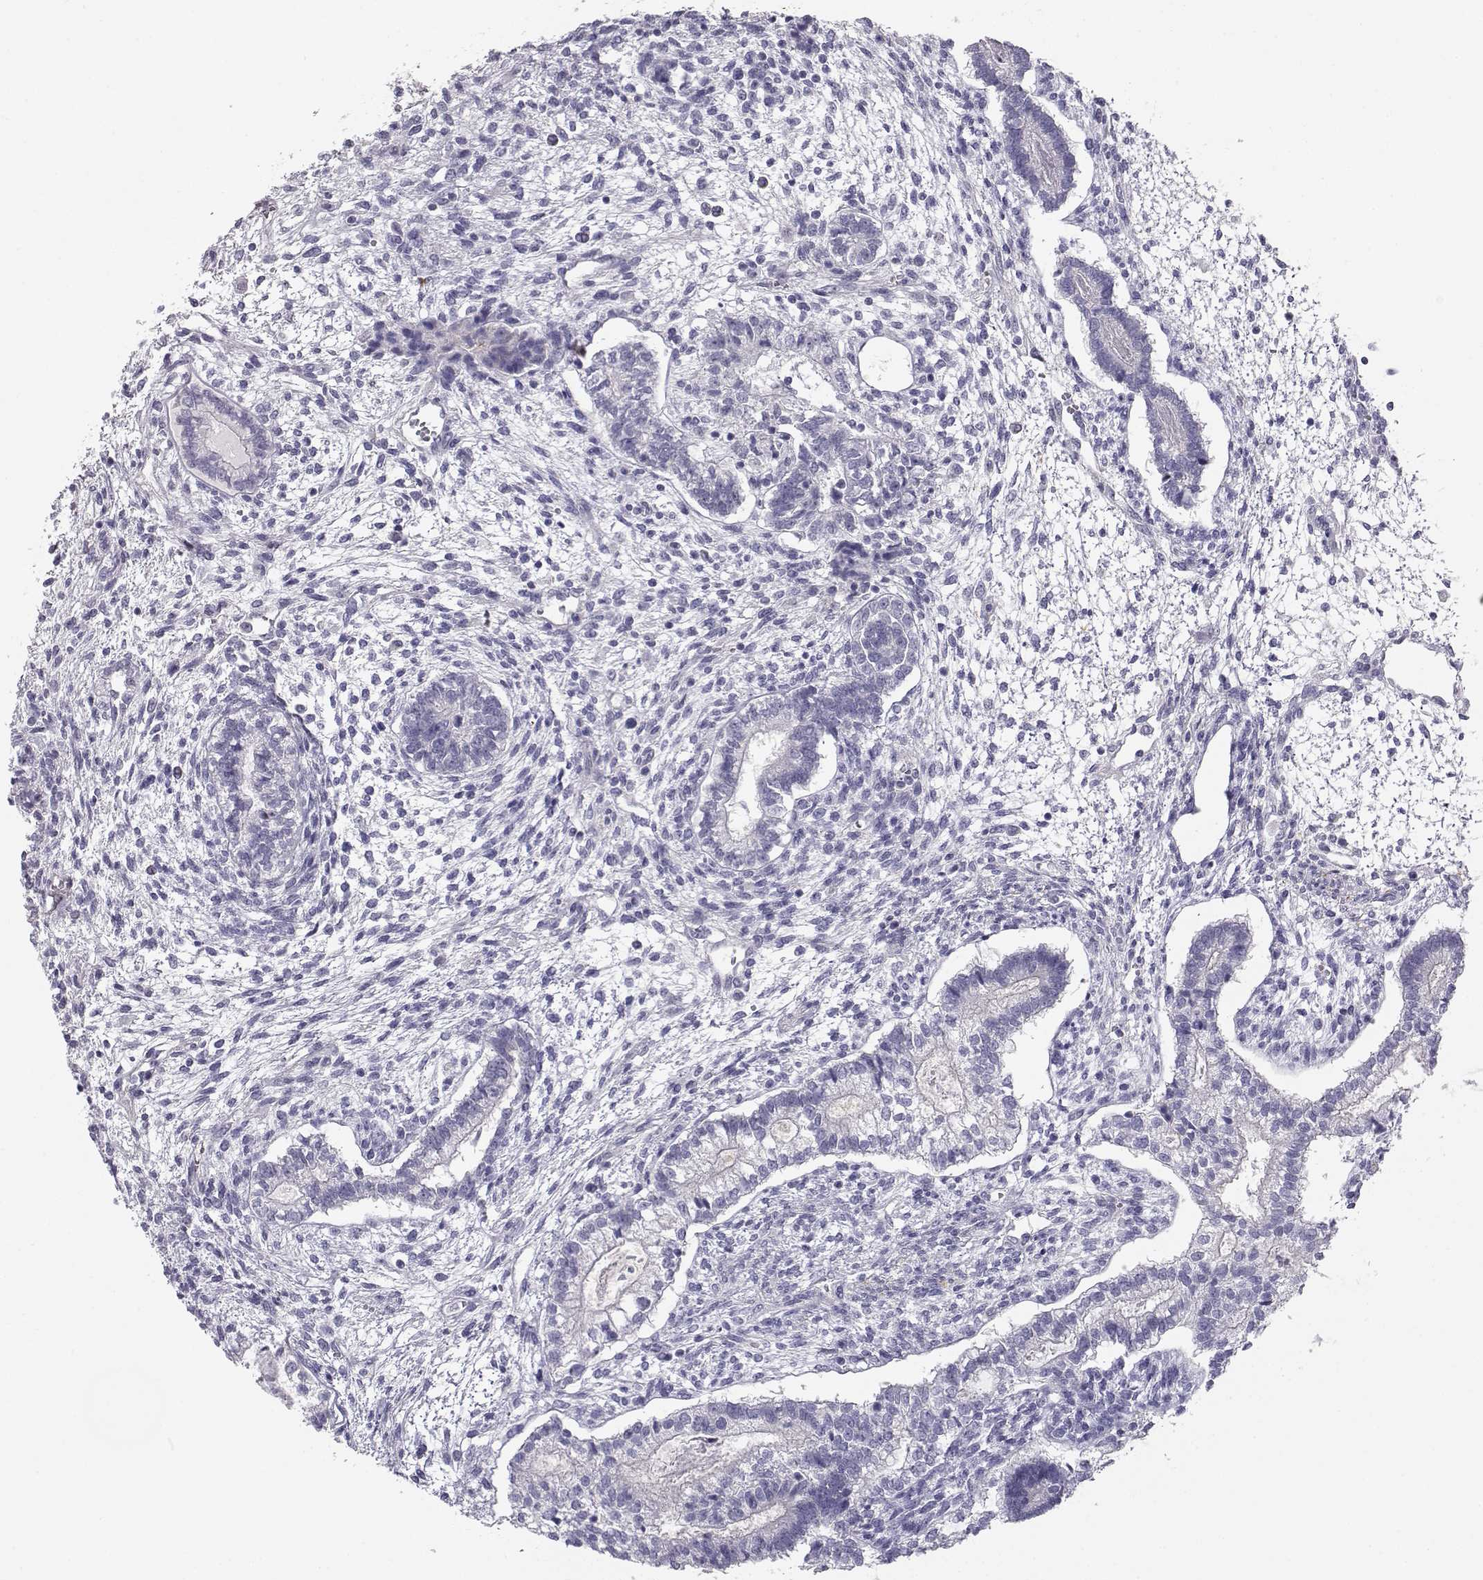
{"staining": {"intensity": "negative", "quantity": "none", "location": "none"}, "tissue": "testis cancer", "cell_type": "Tumor cells", "image_type": "cancer", "snomed": [{"axis": "morphology", "description": "Carcinoma, Embryonal, NOS"}, {"axis": "topography", "description": "Testis"}], "caption": "DAB (3,3'-diaminobenzidine) immunohistochemical staining of human embryonal carcinoma (testis) shows no significant positivity in tumor cells. (DAB (3,3'-diaminobenzidine) IHC visualized using brightfield microscopy, high magnification).", "gene": "MYCBPAP", "patient": {"sex": "male", "age": 37}}